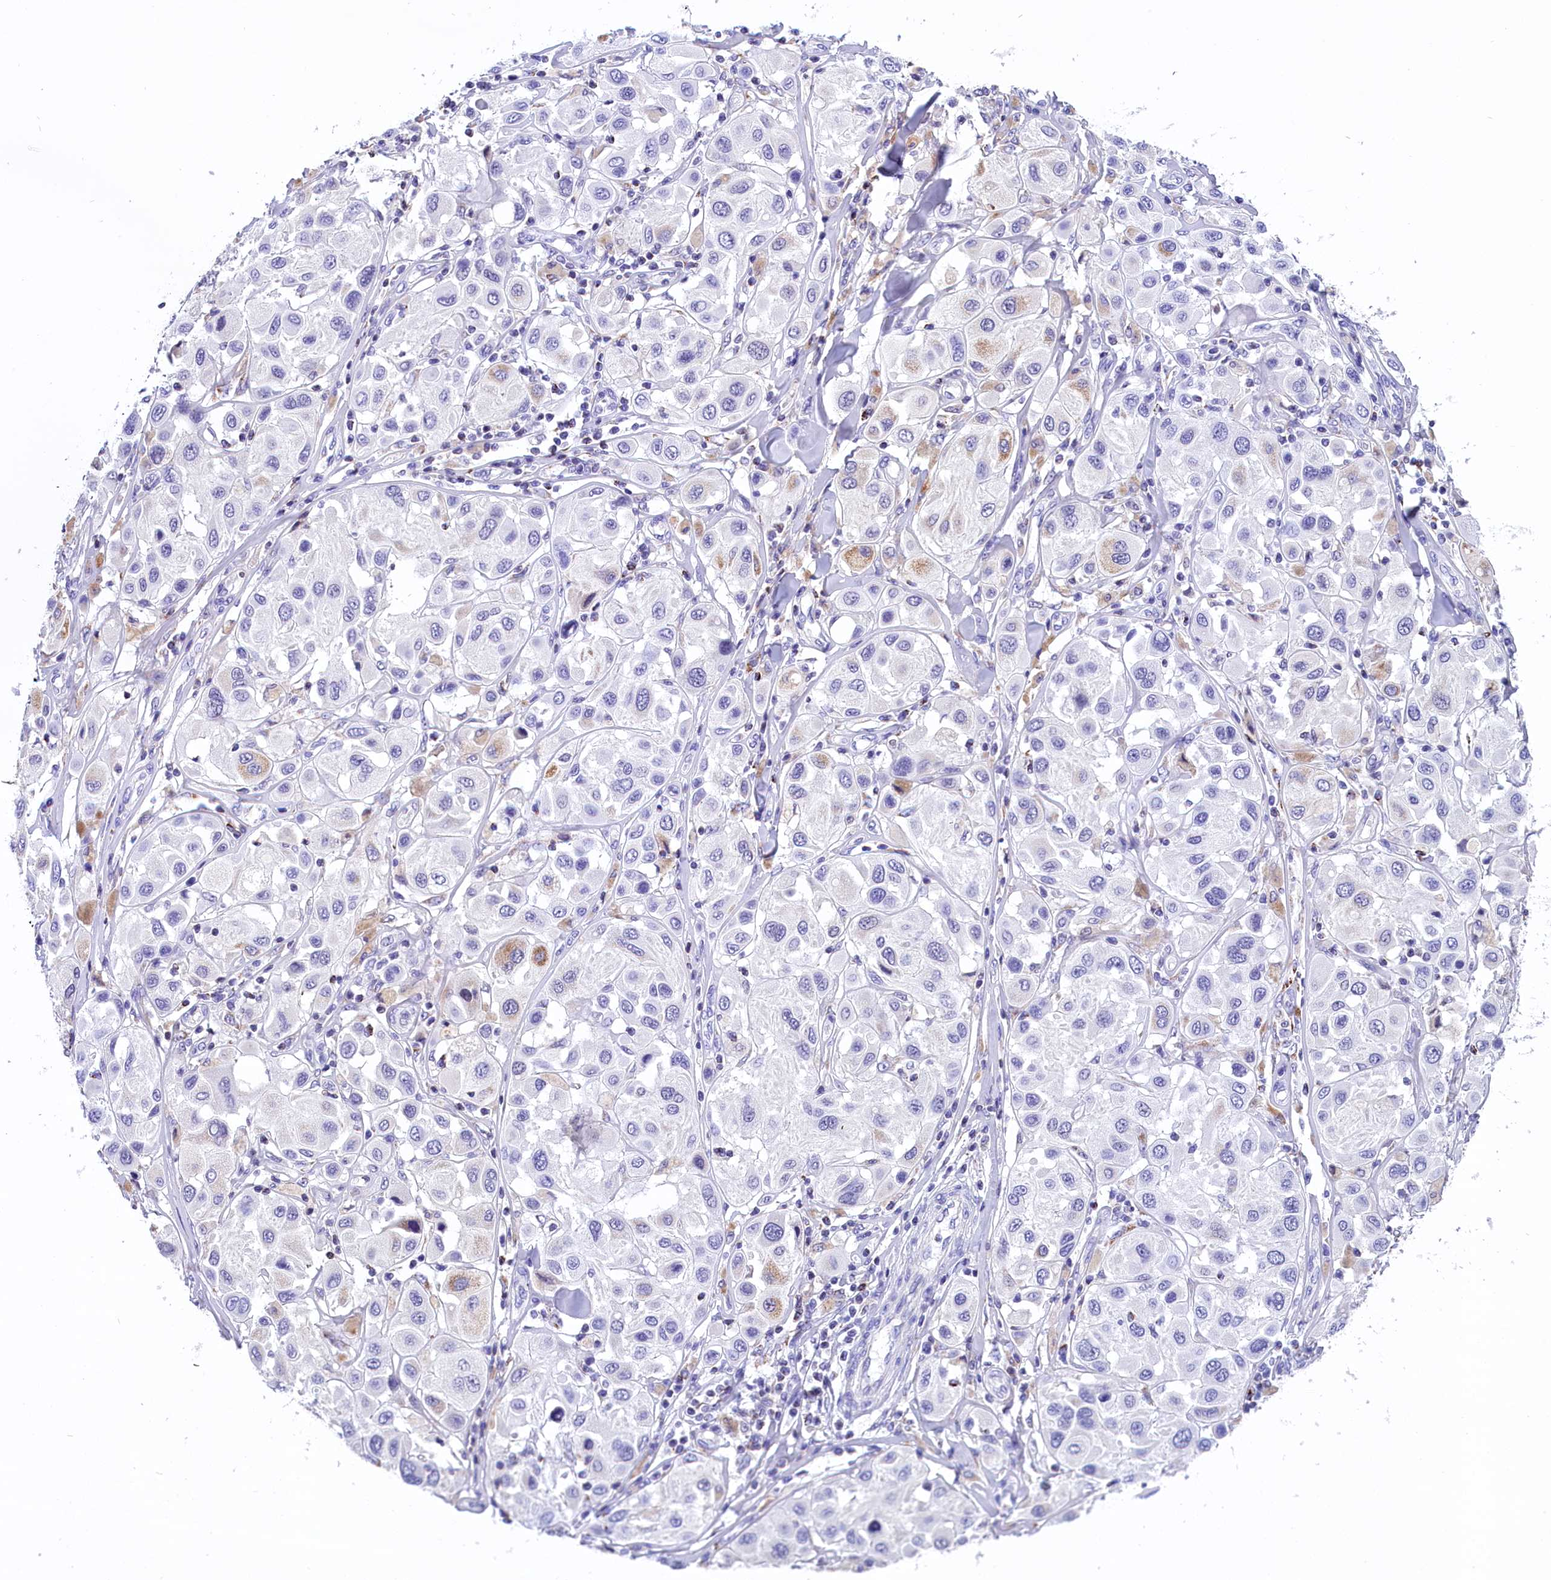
{"staining": {"intensity": "negative", "quantity": "none", "location": "none"}, "tissue": "melanoma", "cell_type": "Tumor cells", "image_type": "cancer", "snomed": [{"axis": "morphology", "description": "Malignant melanoma, Metastatic site"}, {"axis": "topography", "description": "Skin"}], "caption": "Immunohistochemical staining of human malignant melanoma (metastatic site) exhibits no significant positivity in tumor cells. Brightfield microscopy of immunohistochemistry stained with DAB (3,3'-diaminobenzidine) (brown) and hematoxylin (blue), captured at high magnification.", "gene": "ABAT", "patient": {"sex": "male", "age": 41}}